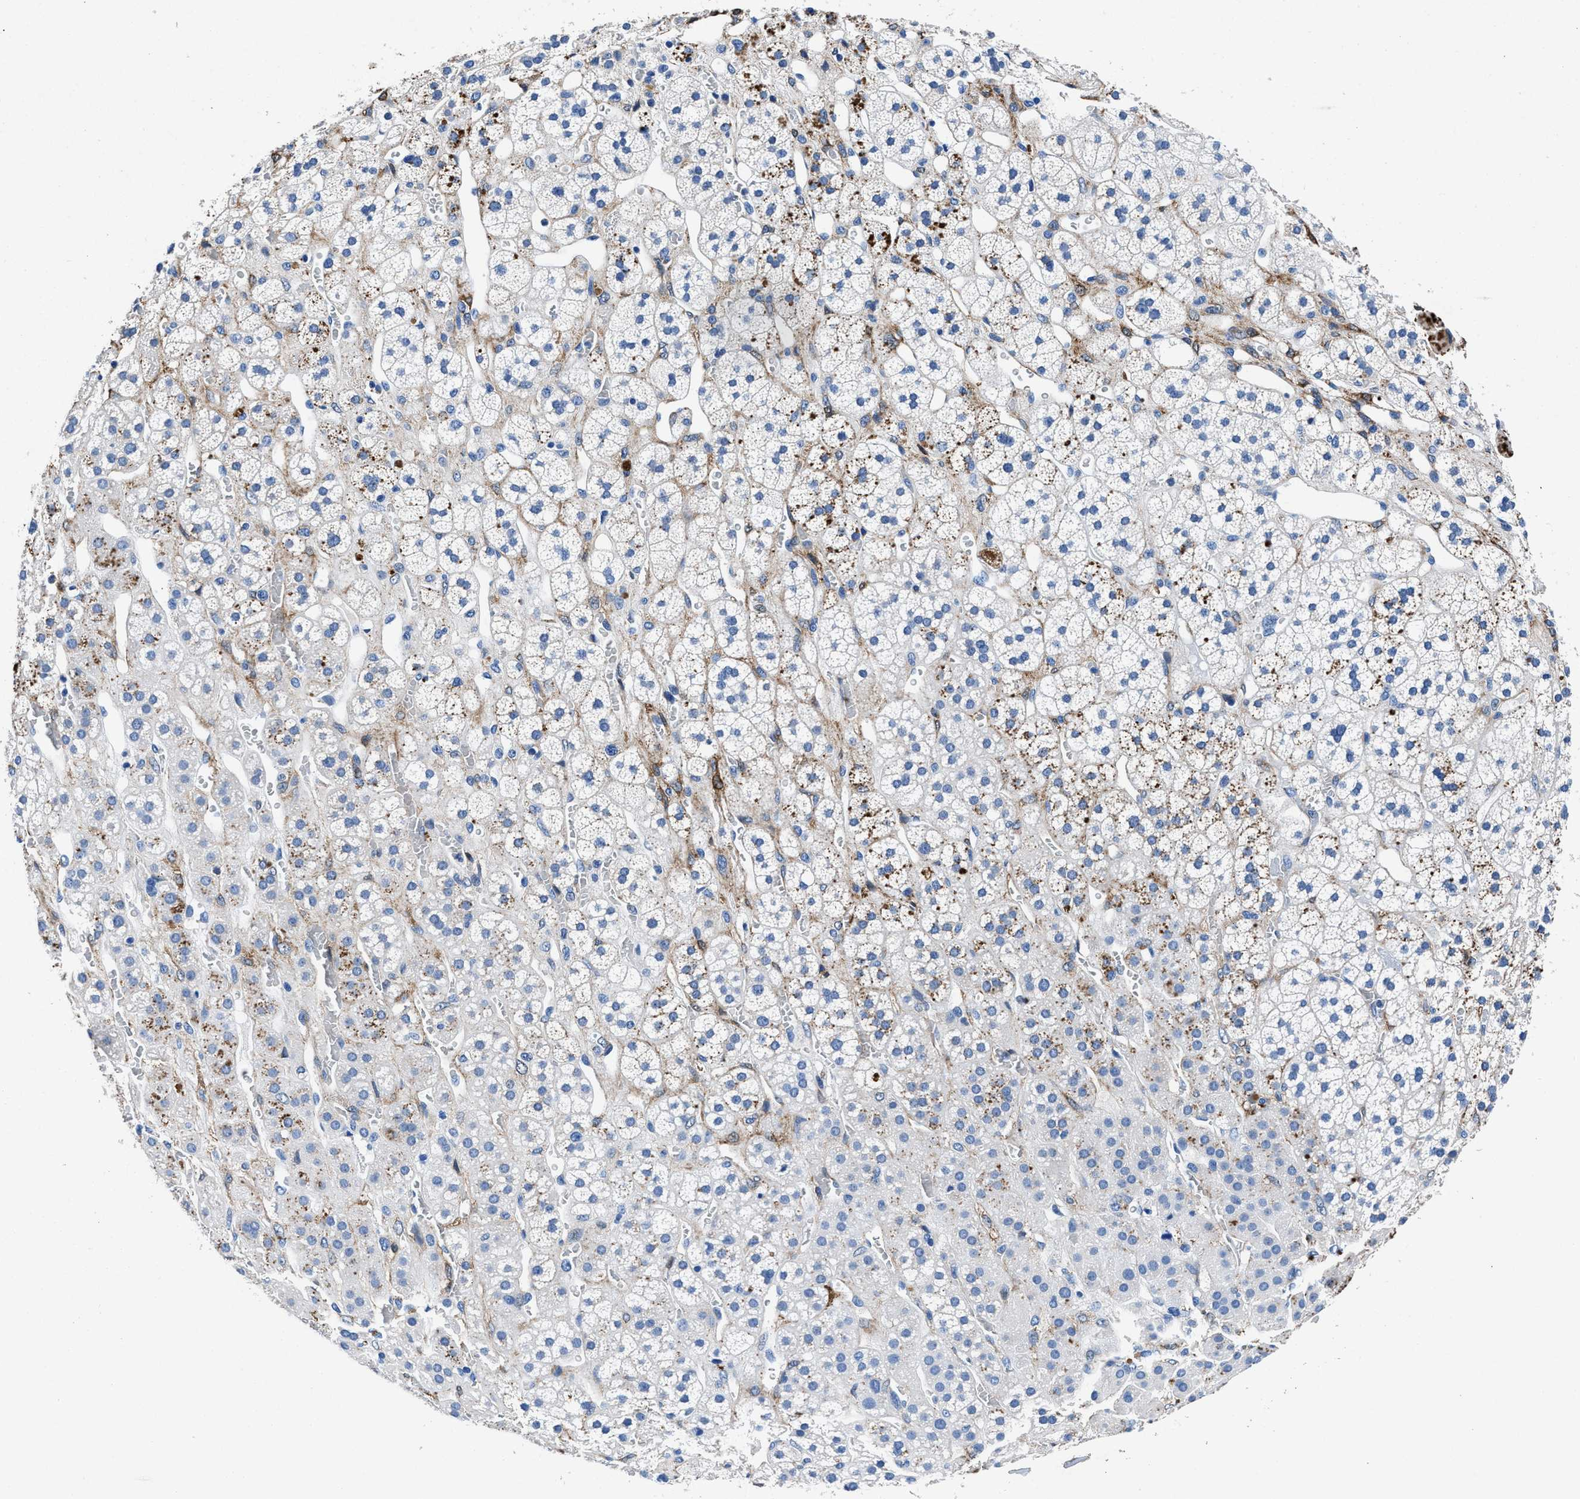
{"staining": {"intensity": "negative", "quantity": "none", "location": "none"}, "tissue": "adrenal gland", "cell_type": "Glandular cells", "image_type": "normal", "snomed": [{"axis": "morphology", "description": "Normal tissue, NOS"}, {"axis": "topography", "description": "Adrenal gland"}], "caption": "Glandular cells show no significant protein staining in unremarkable adrenal gland. (DAB immunohistochemistry (IHC) with hematoxylin counter stain).", "gene": "TEX261", "patient": {"sex": "male", "age": 56}}